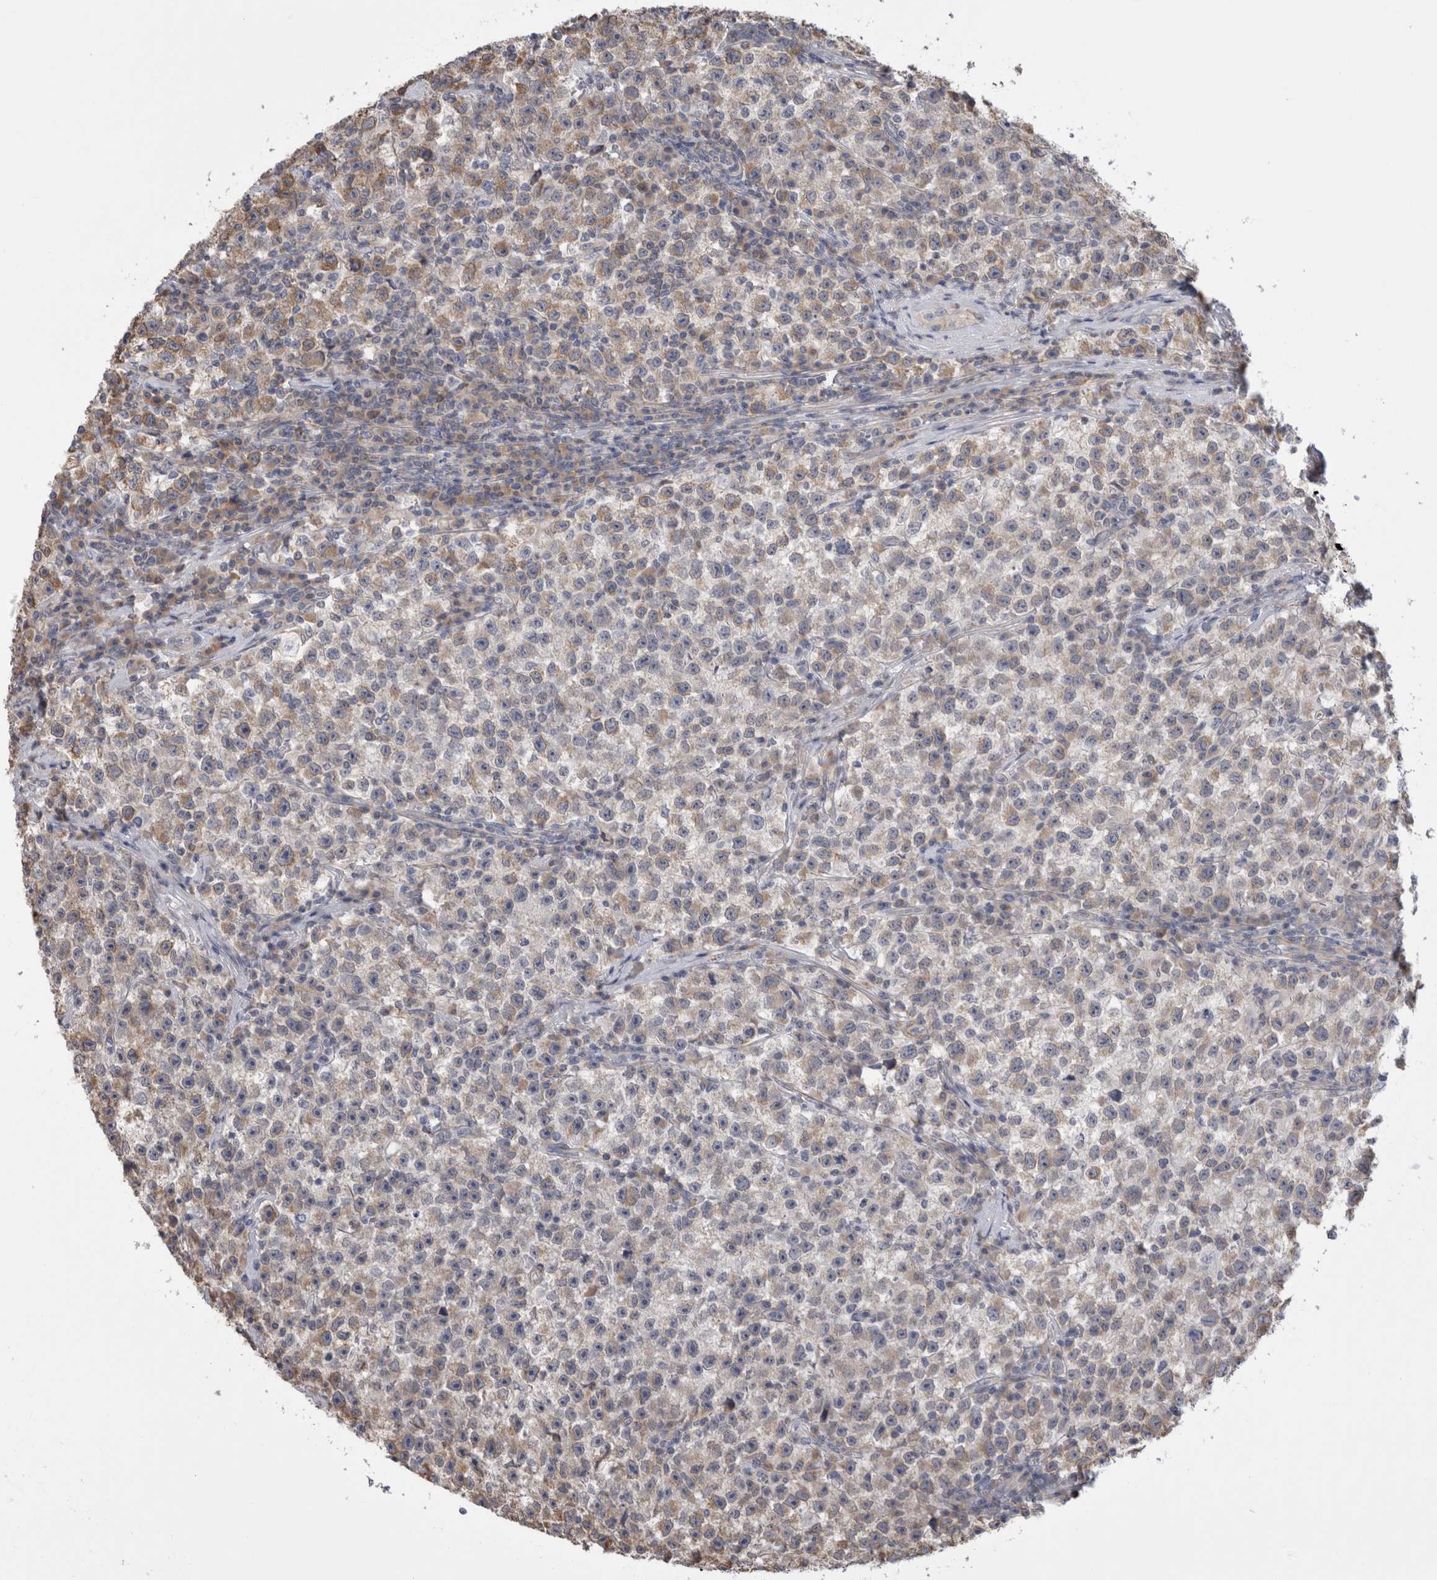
{"staining": {"intensity": "weak", "quantity": "<25%", "location": "cytoplasmic/membranous"}, "tissue": "testis cancer", "cell_type": "Tumor cells", "image_type": "cancer", "snomed": [{"axis": "morphology", "description": "Seminoma, NOS"}, {"axis": "topography", "description": "Testis"}], "caption": "Seminoma (testis) was stained to show a protein in brown. There is no significant positivity in tumor cells. The staining was performed using DAB (3,3'-diaminobenzidine) to visualize the protein expression in brown, while the nuclei were stained in blue with hematoxylin (Magnification: 20x).", "gene": "SMAP2", "patient": {"sex": "male", "age": 22}}